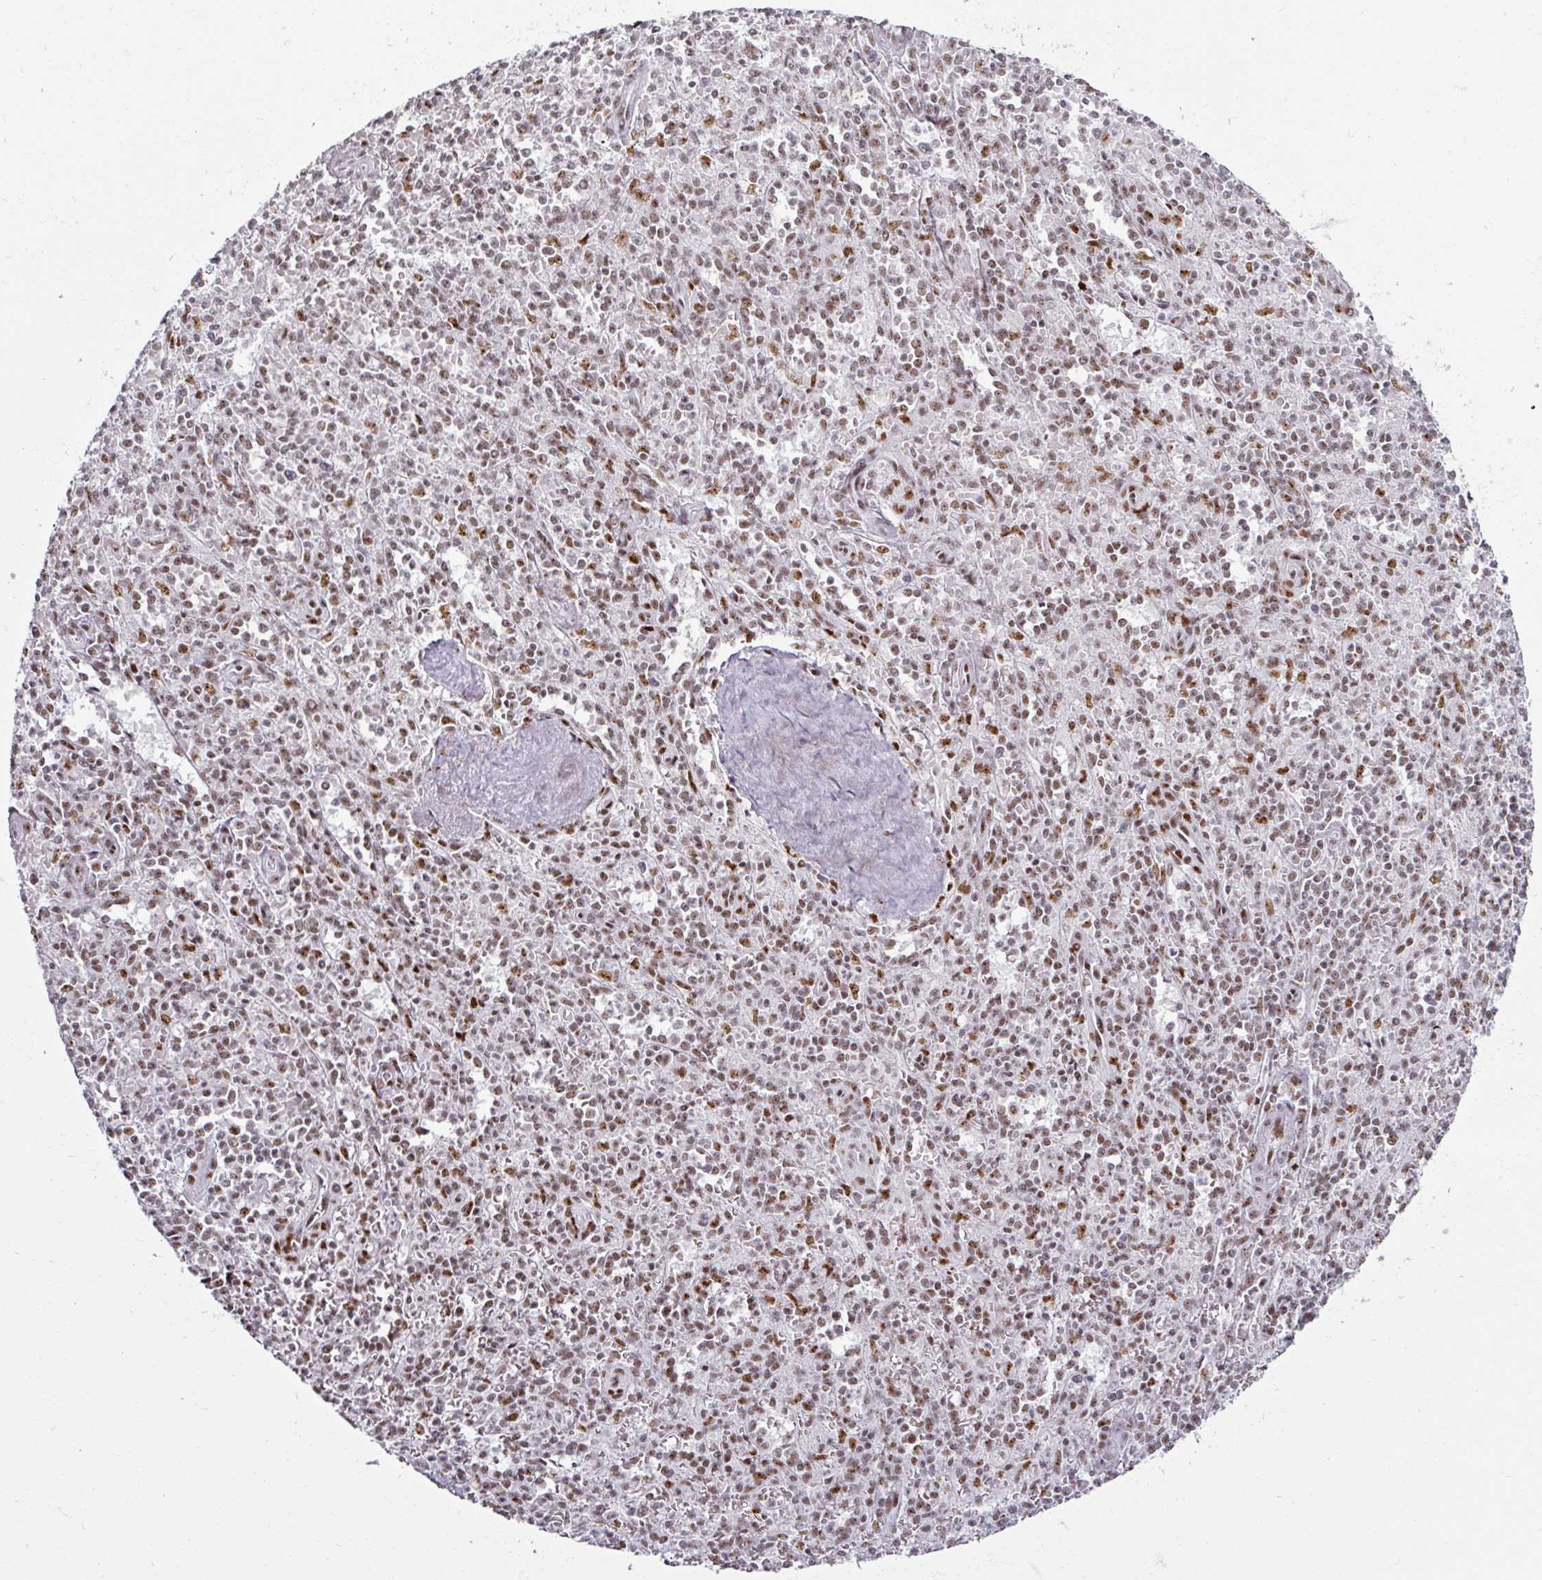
{"staining": {"intensity": "strong", "quantity": ">75%", "location": "nuclear"}, "tissue": "spleen", "cell_type": "Cells in red pulp", "image_type": "normal", "snomed": [{"axis": "morphology", "description": "Normal tissue, NOS"}, {"axis": "topography", "description": "Spleen"}], "caption": "Immunohistochemistry photomicrograph of benign human spleen stained for a protein (brown), which shows high levels of strong nuclear staining in about >75% of cells in red pulp.", "gene": "ADAR", "patient": {"sex": "female", "age": 70}}